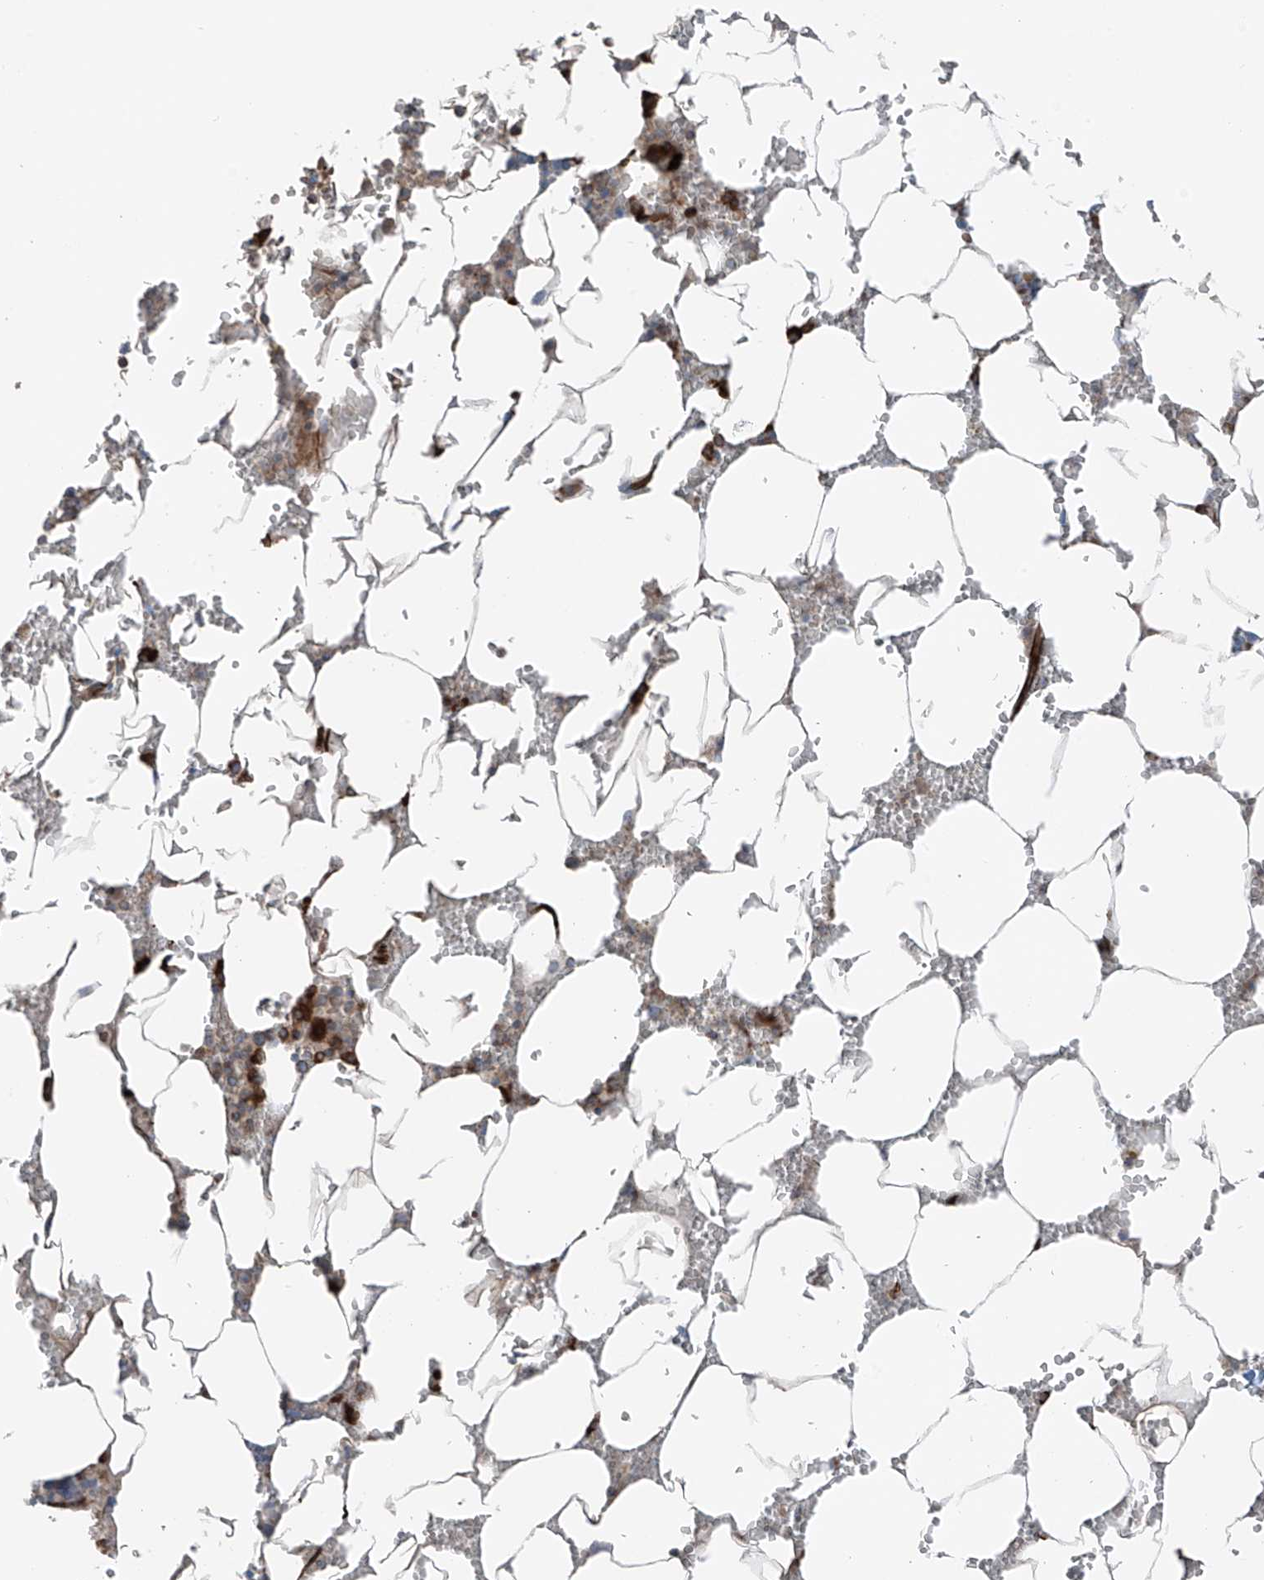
{"staining": {"intensity": "strong", "quantity": "<25%", "location": "cytoplasmic/membranous"}, "tissue": "bone marrow", "cell_type": "Hematopoietic cells", "image_type": "normal", "snomed": [{"axis": "morphology", "description": "Normal tissue, NOS"}, {"axis": "topography", "description": "Bone marrow"}], "caption": "Hematopoietic cells exhibit medium levels of strong cytoplasmic/membranous positivity in approximately <25% of cells in benign bone marrow.", "gene": "ERLEC1", "patient": {"sex": "male", "age": 70}}